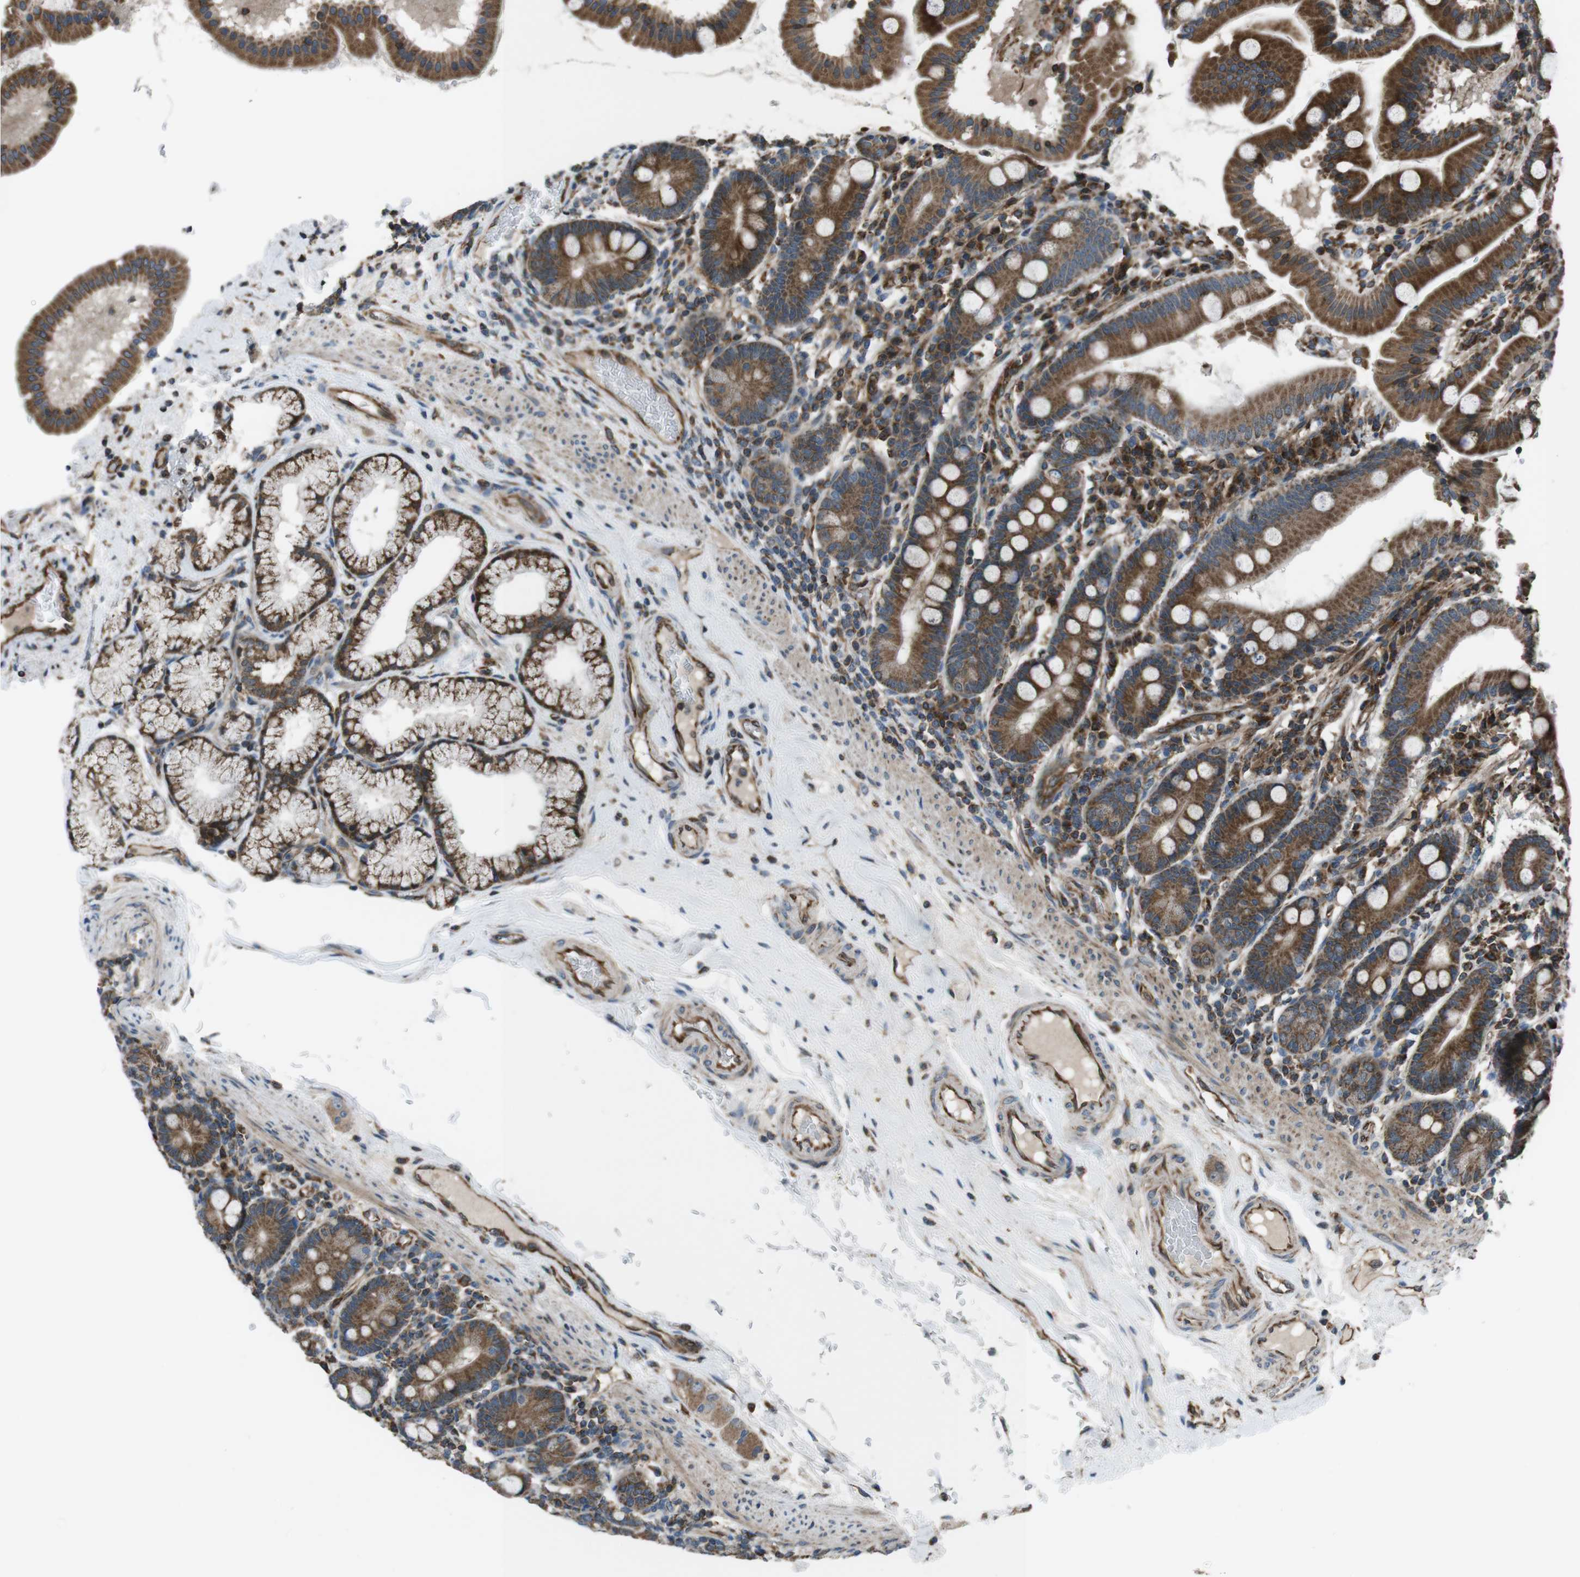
{"staining": {"intensity": "strong", "quantity": ">75%", "location": "cytoplasmic/membranous"}, "tissue": "duodenum", "cell_type": "Glandular cells", "image_type": "normal", "snomed": [{"axis": "morphology", "description": "Normal tissue, NOS"}, {"axis": "topography", "description": "Duodenum"}], "caption": "Immunohistochemical staining of benign human duodenum displays >75% levels of strong cytoplasmic/membranous protein staining in approximately >75% of glandular cells.", "gene": "GIMAP8", "patient": {"sex": "male", "age": 50}}